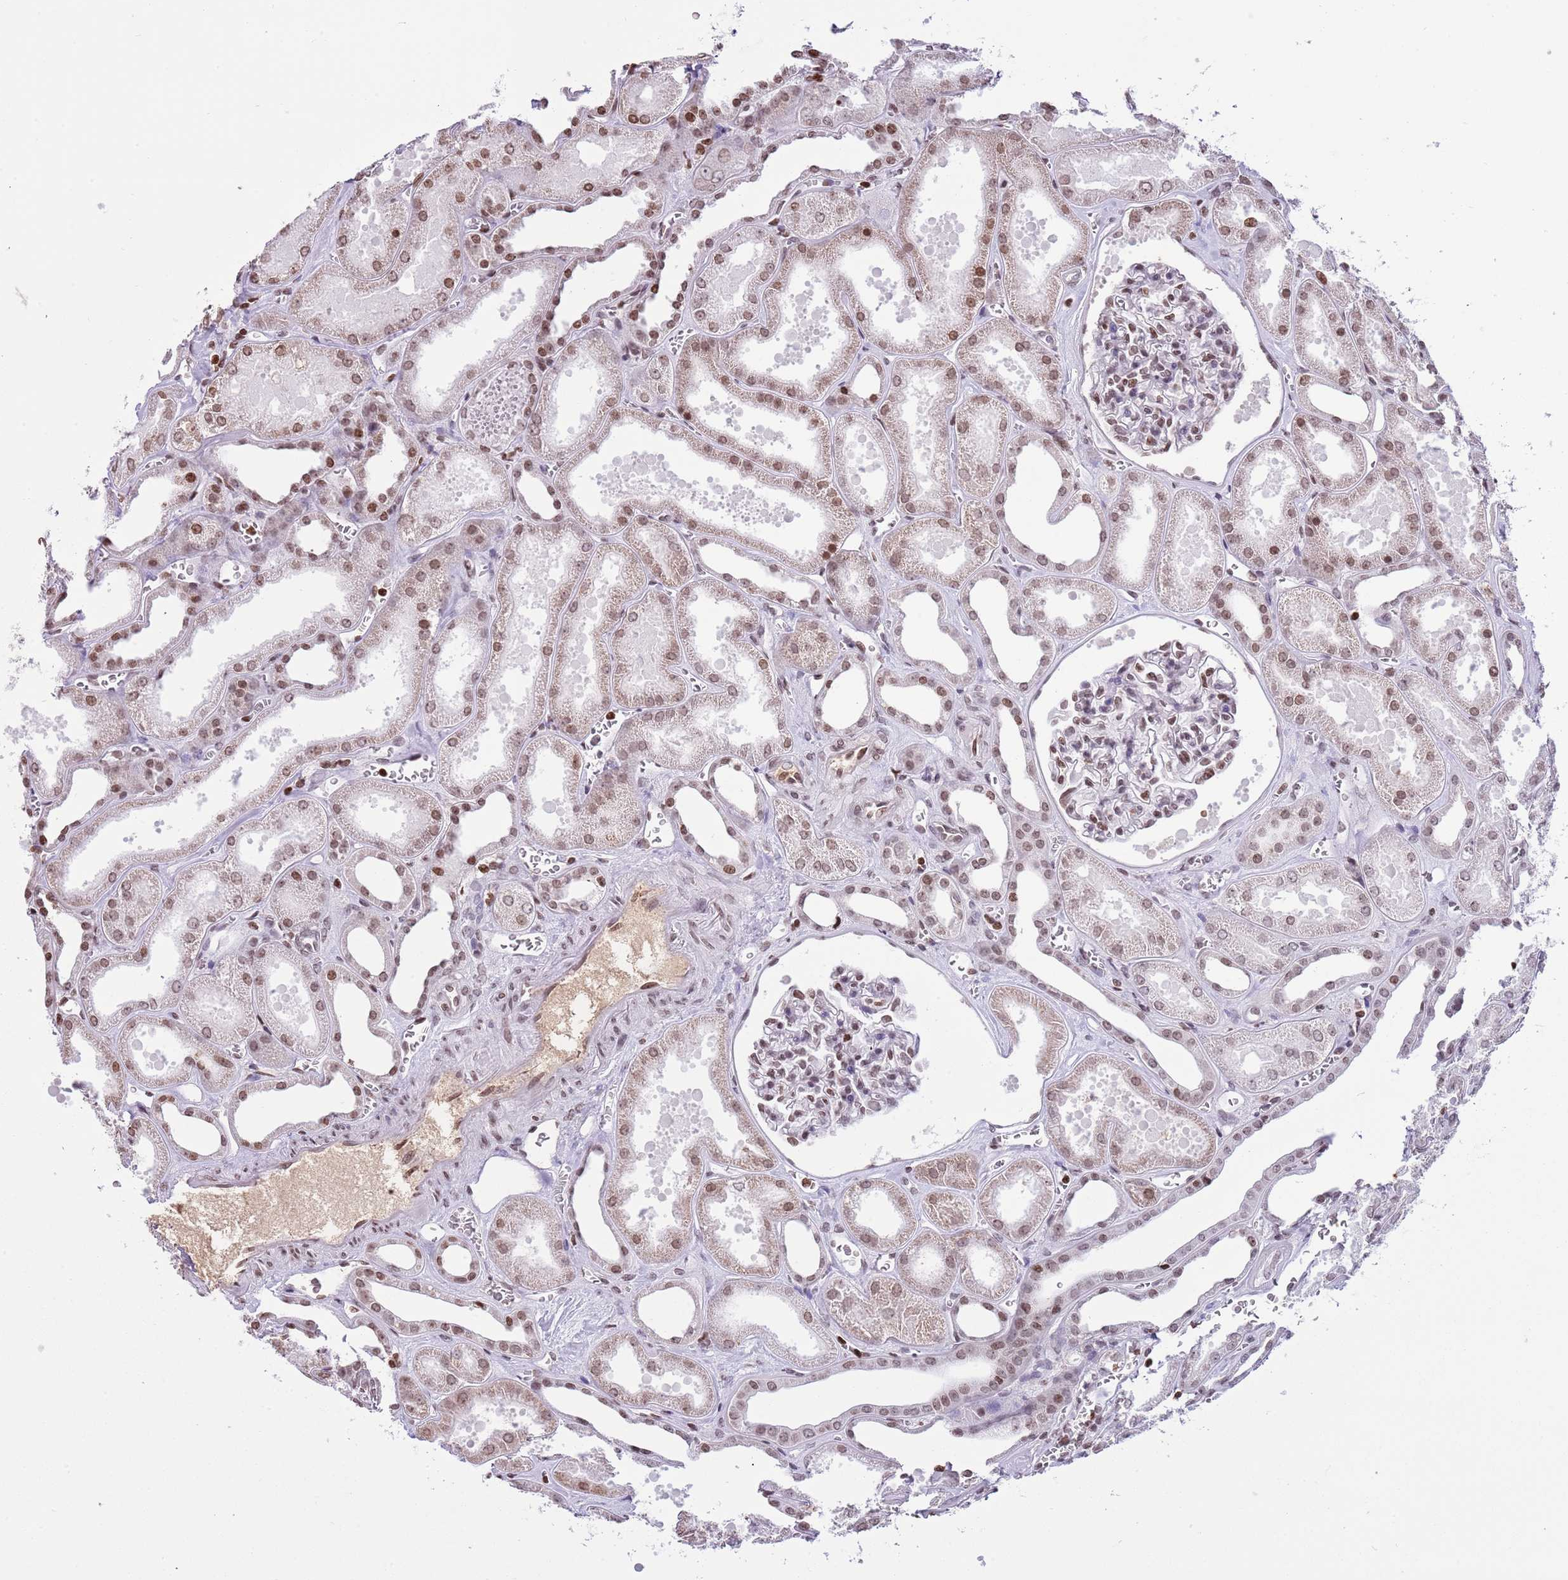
{"staining": {"intensity": "moderate", "quantity": "25%-75%", "location": "nuclear"}, "tissue": "kidney", "cell_type": "Cells in glomeruli", "image_type": "normal", "snomed": [{"axis": "morphology", "description": "Normal tissue, NOS"}, {"axis": "morphology", "description": "Adenocarcinoma, NOS"}, {"axis": "topography", "description": "Kidney"}], "caption": "A high-resolution micrograph shows immunohistochemistry (IHC) staining of unremarkable kidney, which shows moderate nuclear expression in about 25%-75% of cells in glomeruli.", "gene": "KPNA3", "patient": {"sex": "female", "age": 68}}